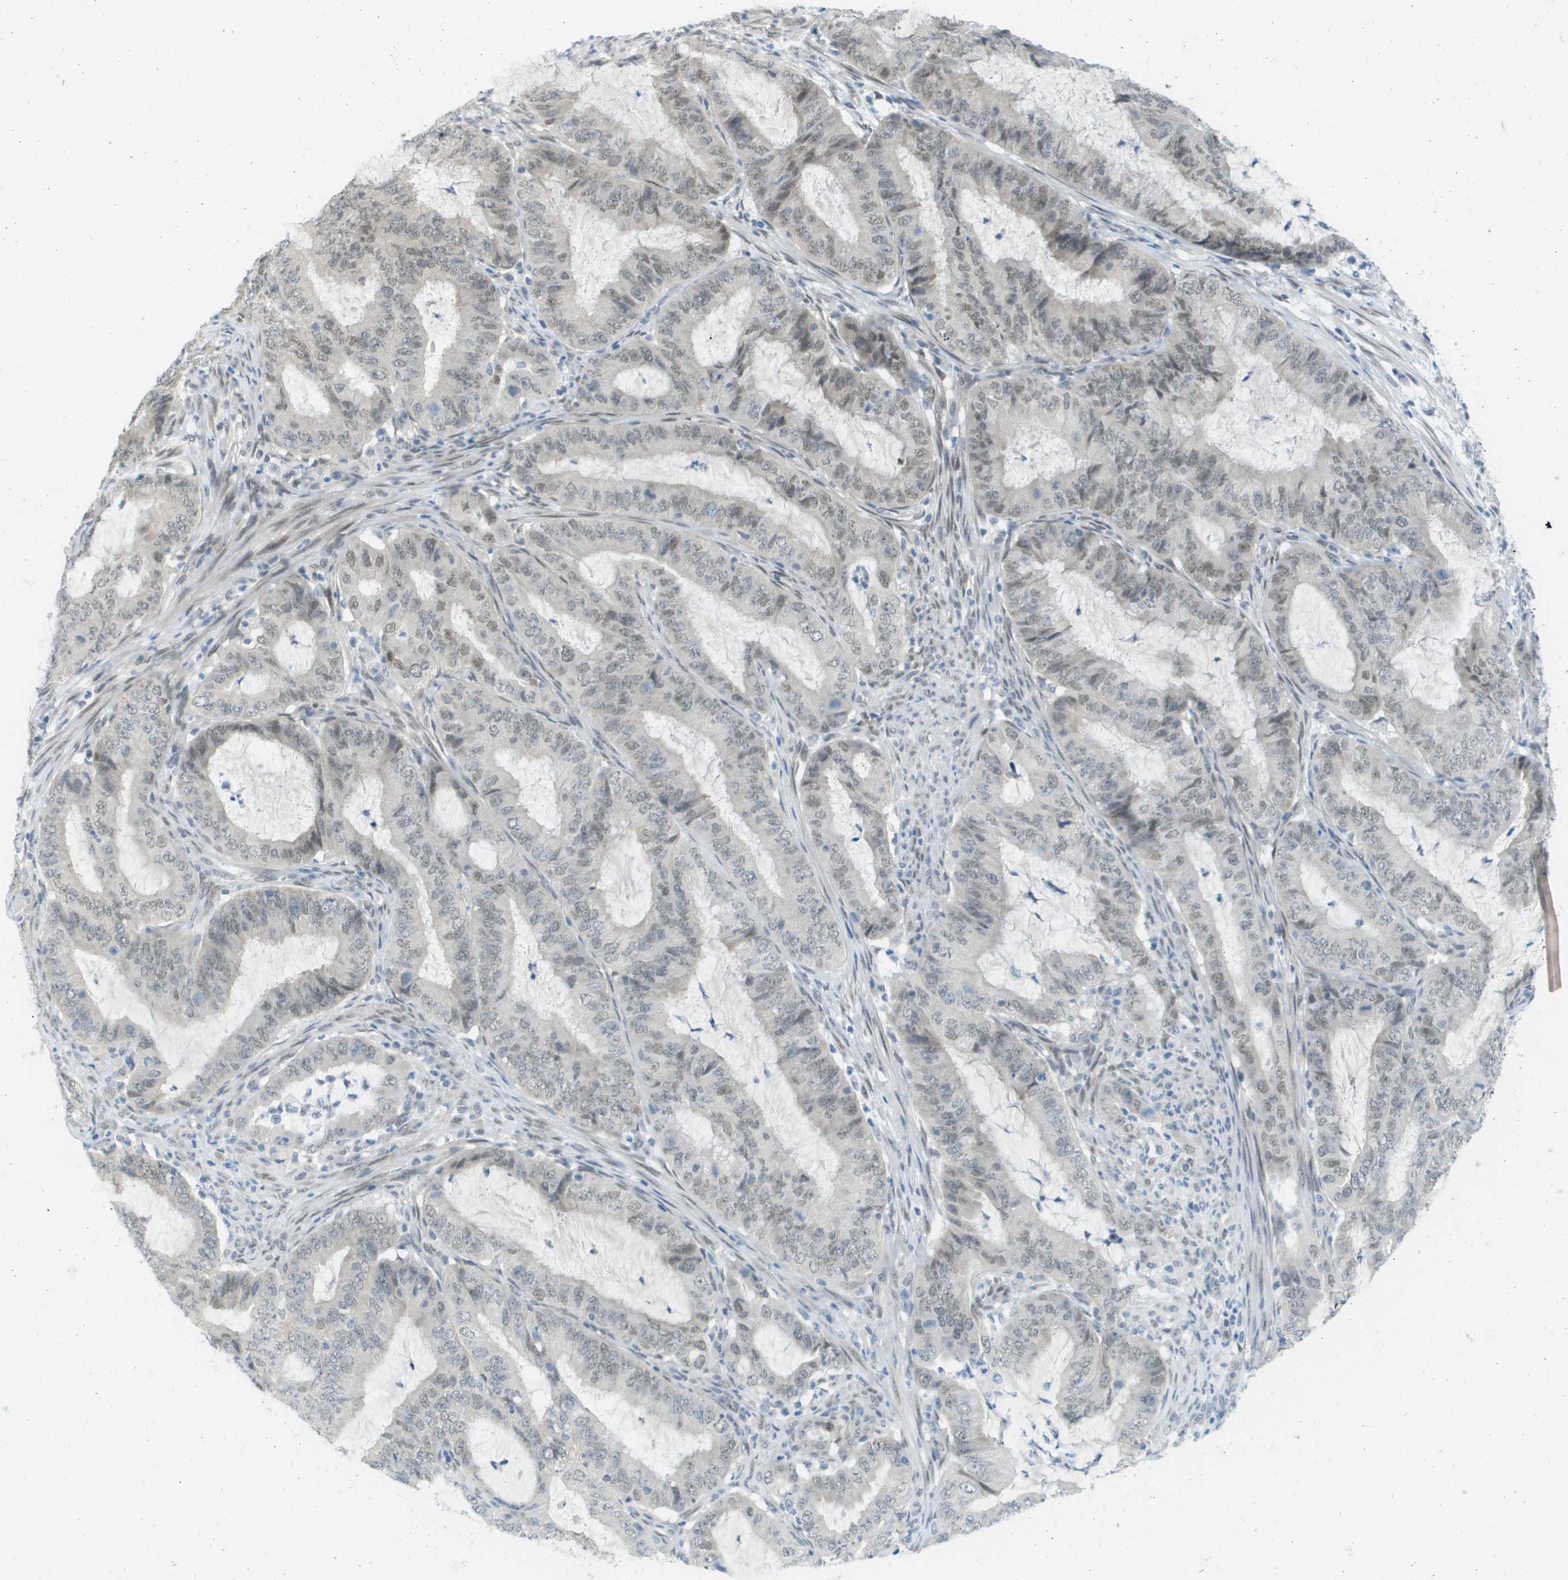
{"staining": {"intensity": "weak", "quantity": "<25%", "location": "nuclear"}, "tissue": "endometrial cancer", "cell_type": "Tumor cells", "image_type": "cancer", "snomed": [{"axis": "morphology", "description": "Adenocarcinoma, NOS"}, {"axis": "topography", "description": "Endometrium"}], "caption": "Immunohistochemical staining of adenocarcinoma (endometrial) reveals no significant positivity in tumor cells.", "gene": "ARID1B", "patient": {"sex": "female", "age": 70}}